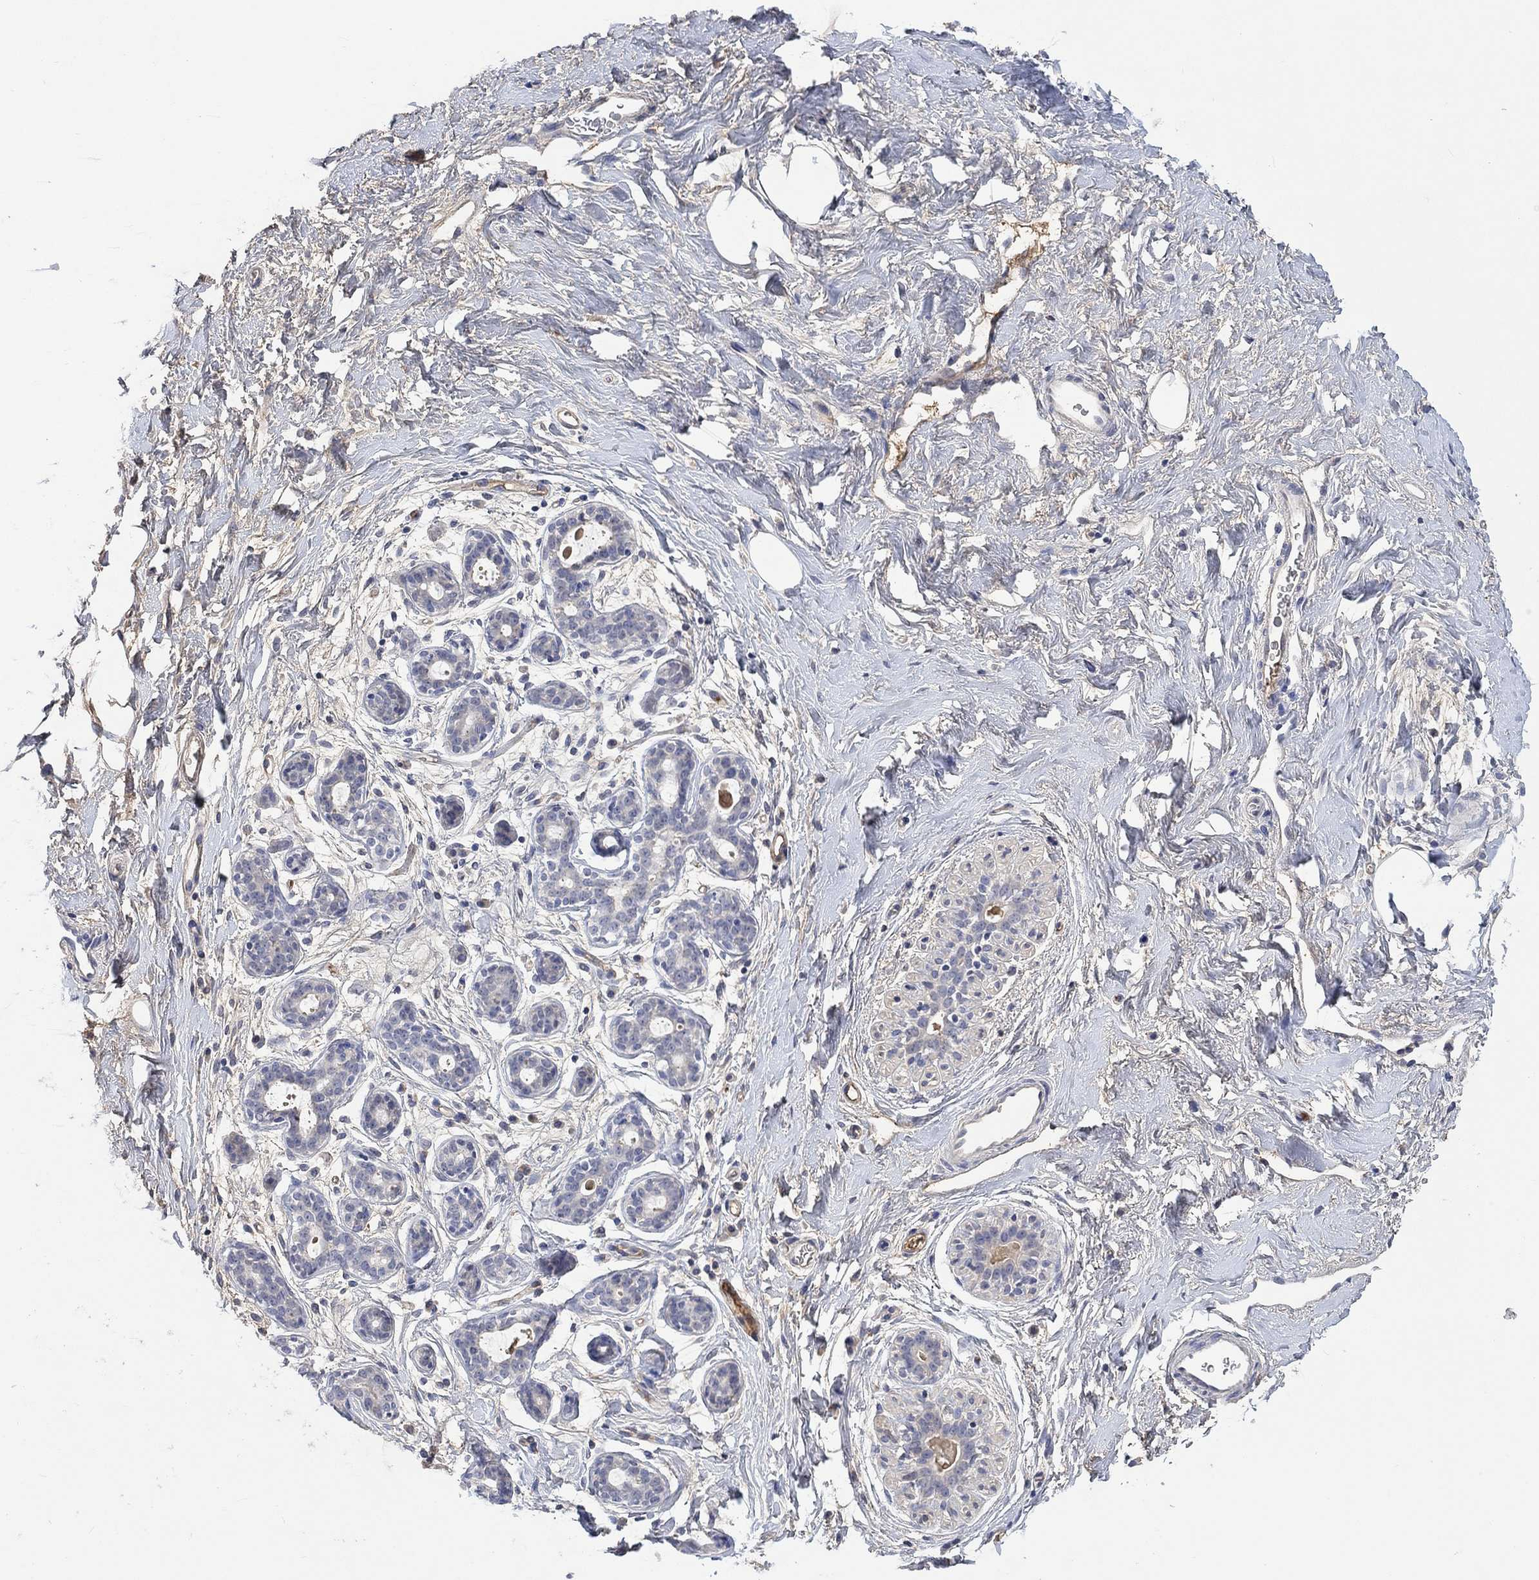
{"staining": {"intensity": "negative", "quantity": "none", "location": "none"}, "tissue": "breast", "cell_type": "Adipocytes", "image_type": "normal", "snomed": [{"axis": "morphology", "description": "Normal tissue, NOS"}, {"axis": "topography", "description": "Breast"}], "caption": "This is an IHC histopathology image of benign breast. There is no expression in adipocytes.", "gene": "MSTN", "patient": {"sex": "female", "age": 43}}